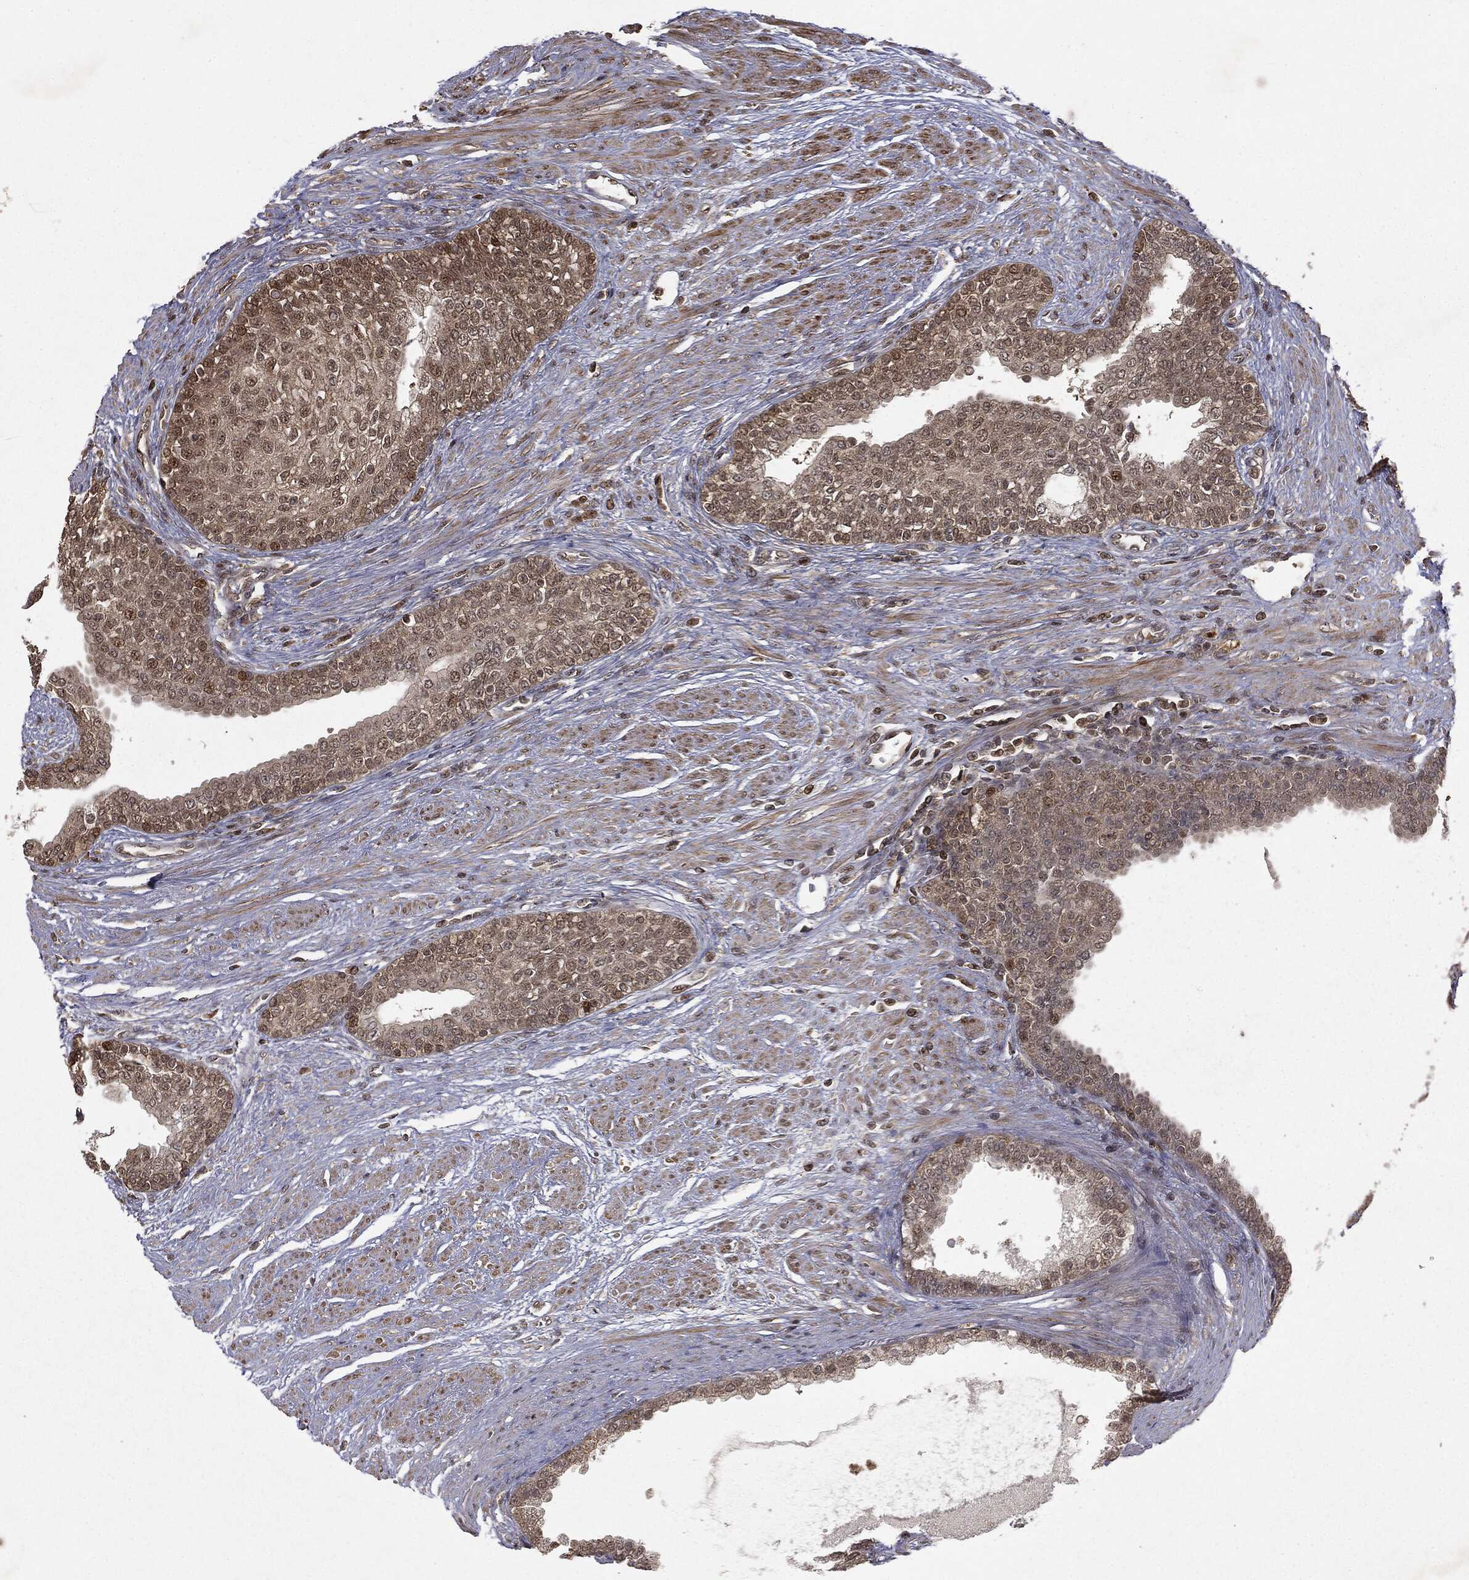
{"staining": {"intensity": "moderate", "quantity": ">75%", "location": "cytoplasmic/membranous,nuclear"}, "tissue": "prostate cancer", "cell_type": "Tumor cells", "image_type": "cancer", "snomed": [{"axis": "morphology", "description": "Adenocarcinoma, NOS"}, {"axis": "topography", "description": "Prostate and seminal vesicle, NOS"}, {"axis": "topography", "description": "Prostate"}], "caption": "Immunohistochemical staining of human prostate cancer exhibits medium levels of moderate cytoplasmic/membranous and nuclear expression in approximately >75% of tumor cells.", "gene": "ZNHIT6", "patient": {"sex": "male", "age": 62}}